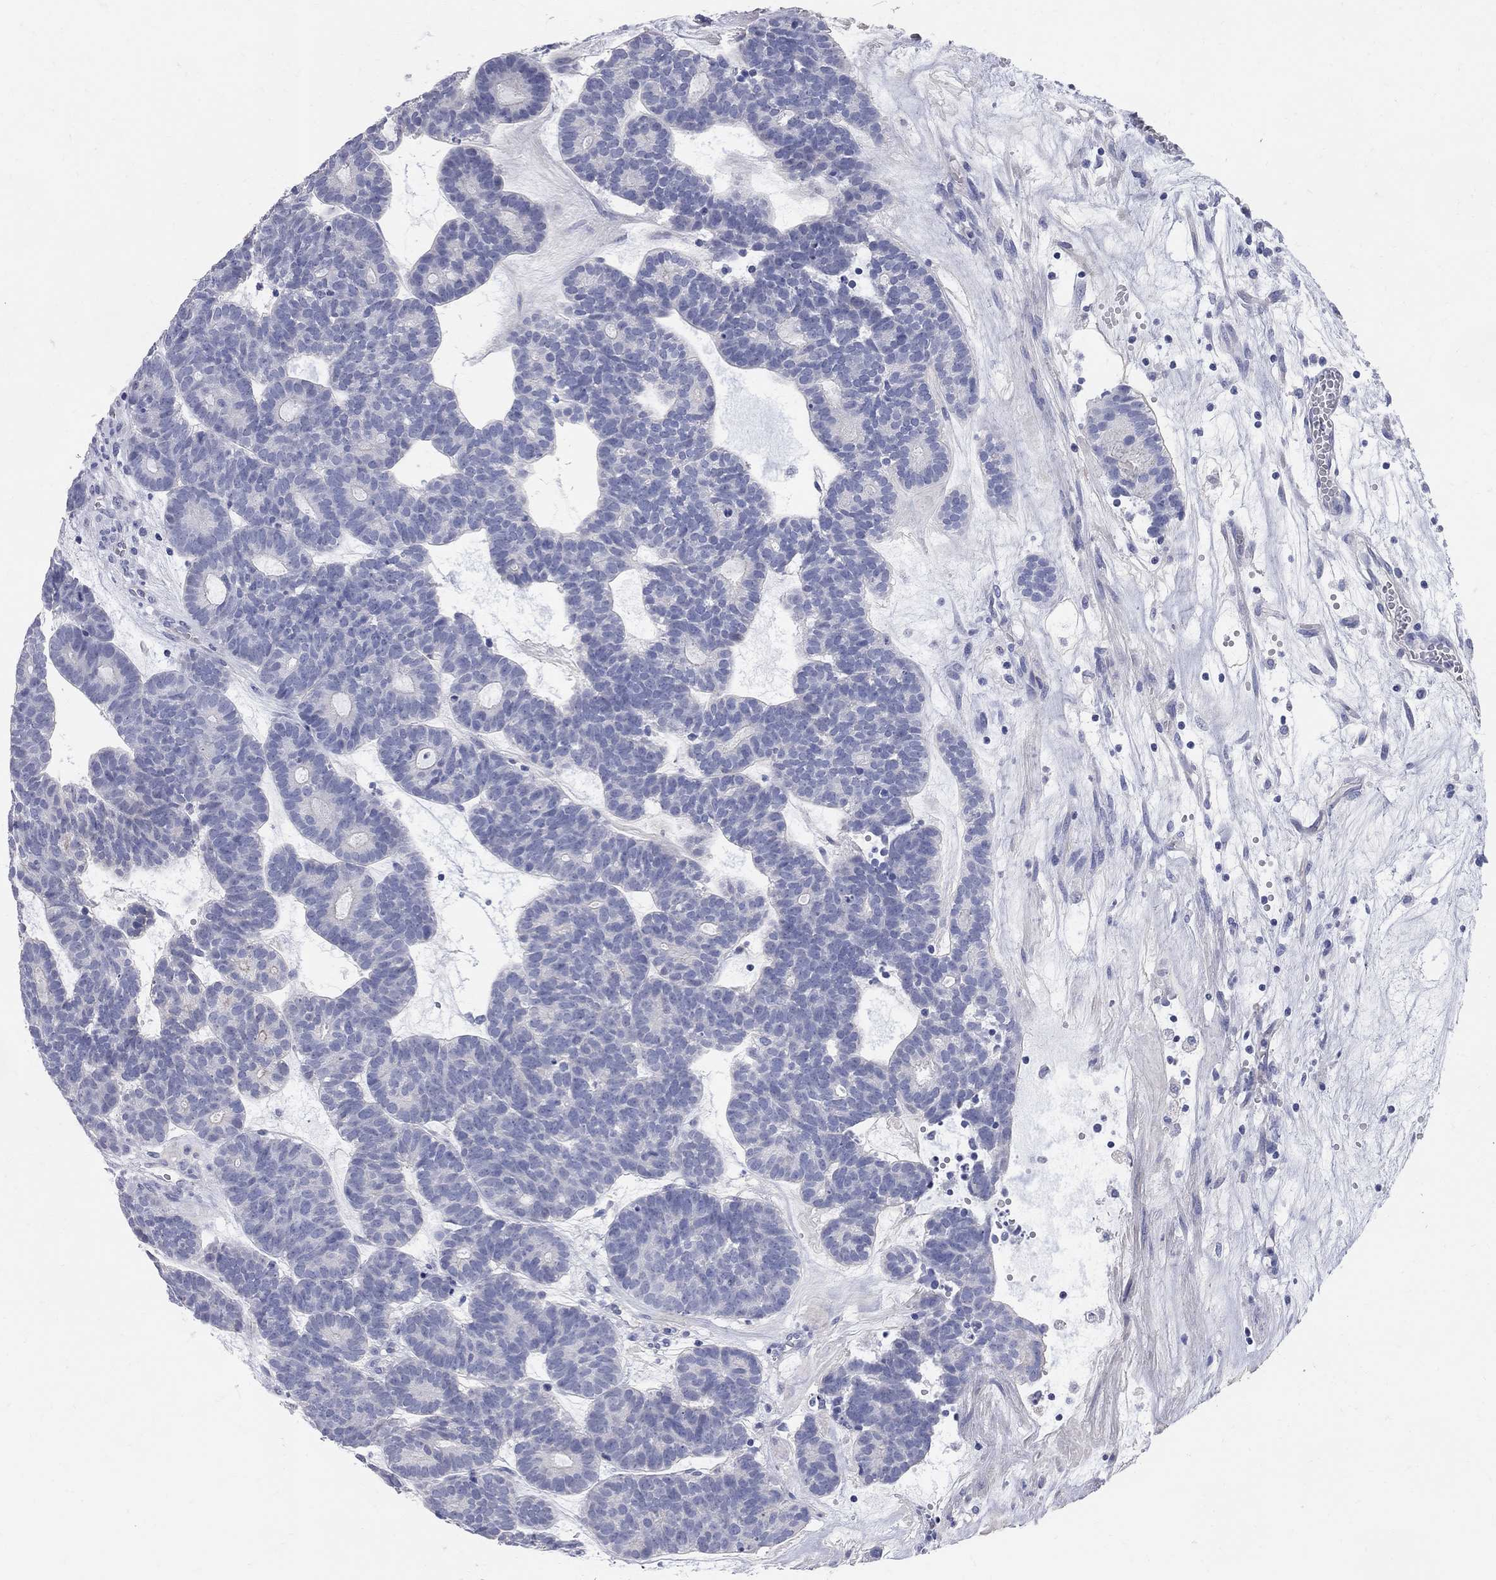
{"staining": {"intensity": "negative", "quantity": "none", "location": "none"}, "tissue": "head and neck cancer", "cell_type": "Tumor cells", "image_type": "cancer", "snomed": [{"axis": "morphology", "description": "Adenocarcinoma, NOS"}, {"axis": "topography", "description": "Head-Neck"}], "caption": "IHC image of neoplastic tissue: human head and neck cancer stained with DAB (3,3'-diaminobenzidine) demonstrates no significant protein expression in tumor cells.", "gene": "AOX1", "patient": {"sex": "female", "age": 81}}